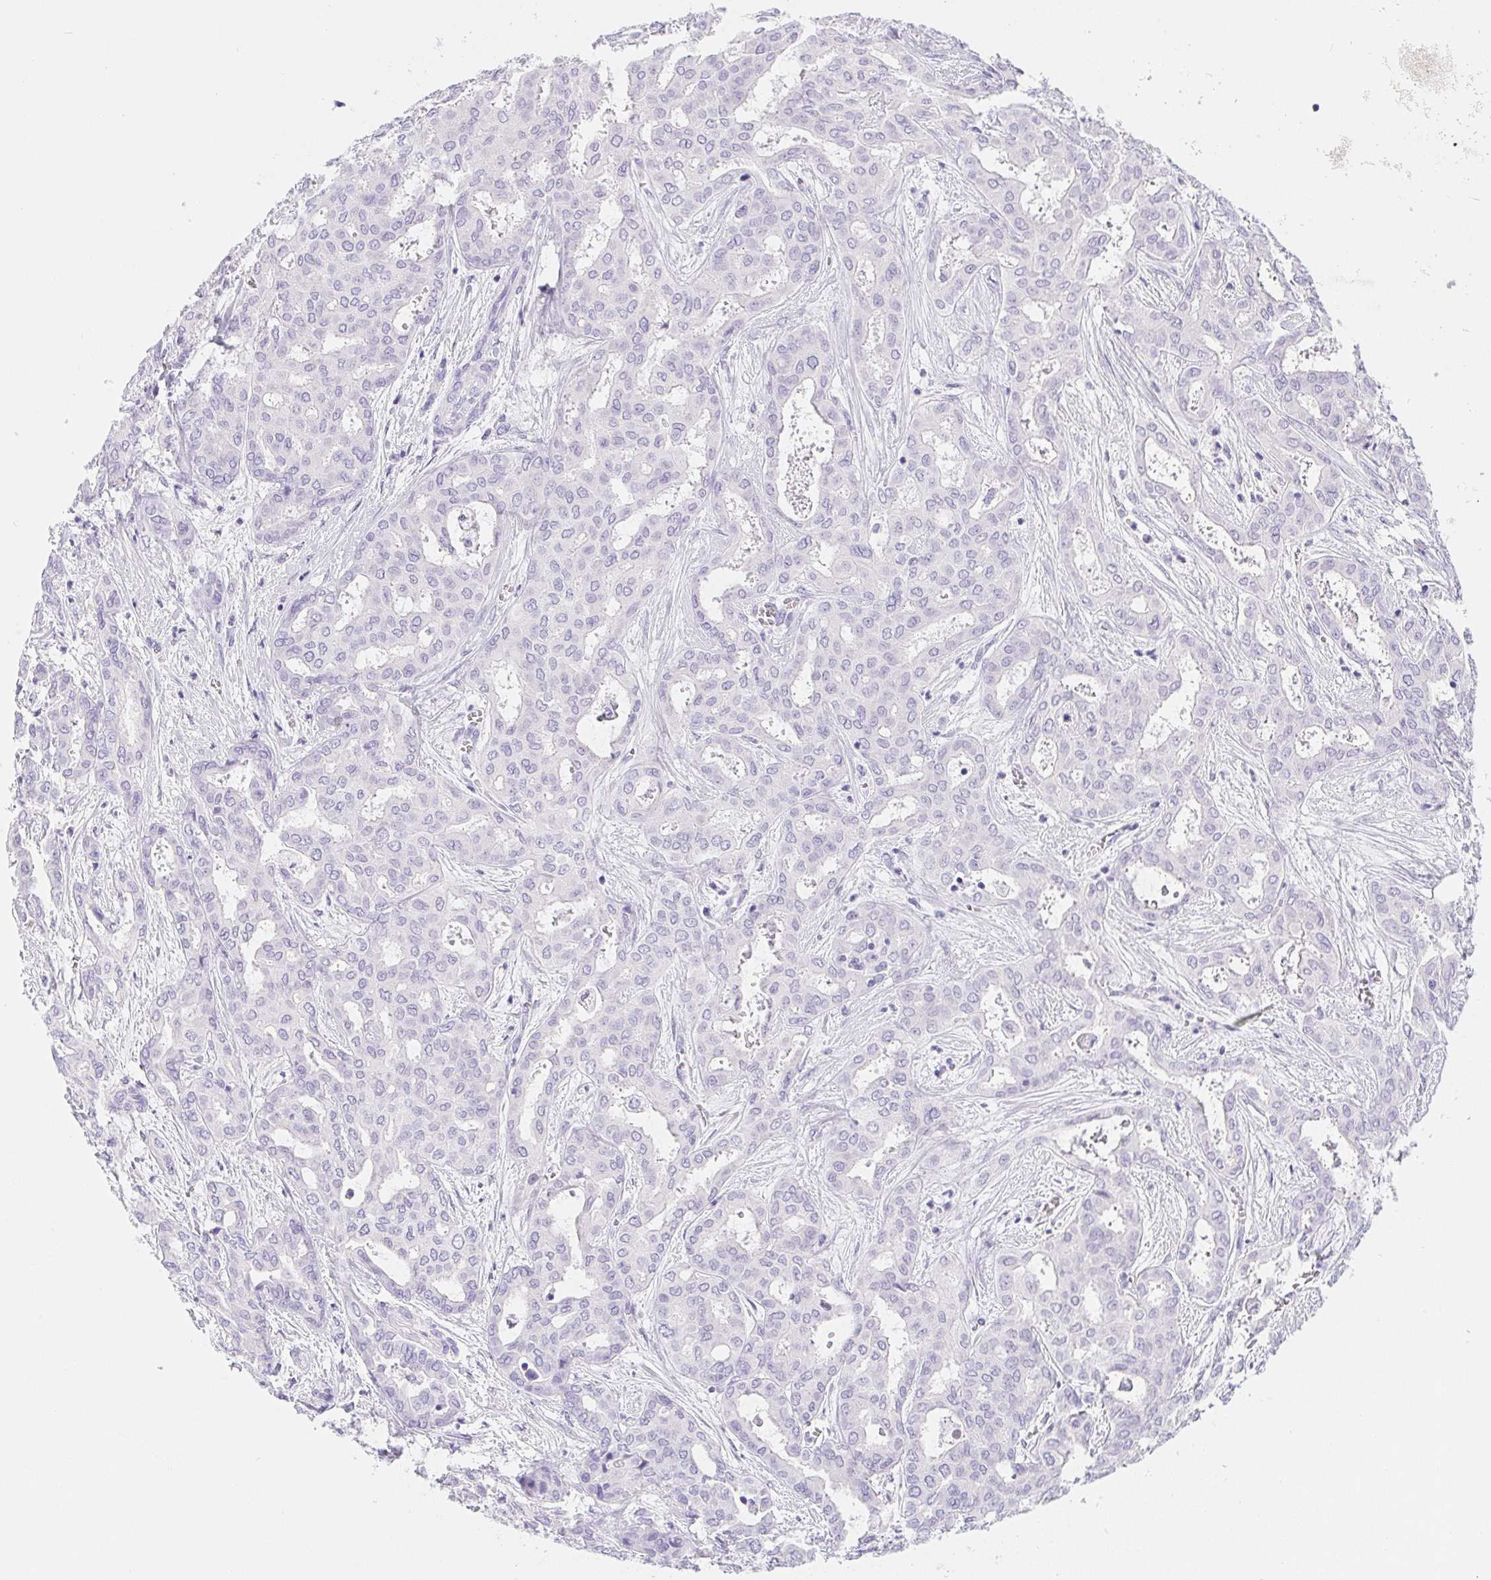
{"staining": {"intensity": "negative", "quantity": "none", "location": "none"}, "tissue": "liver cancer", "cell_type": "Tumor cells", "image_type": "cancer", "snomed": [{"axis": "morphology", "description": "Cholangiocarcinoma"}, {"axis": "topography", "description": "Liver"}], "caption": "Protein analysis of liver cancer reveals no significant positivity in tumor cells.", "gene": "PNLIP", "patient": {"sex": "female", "age": 64}}